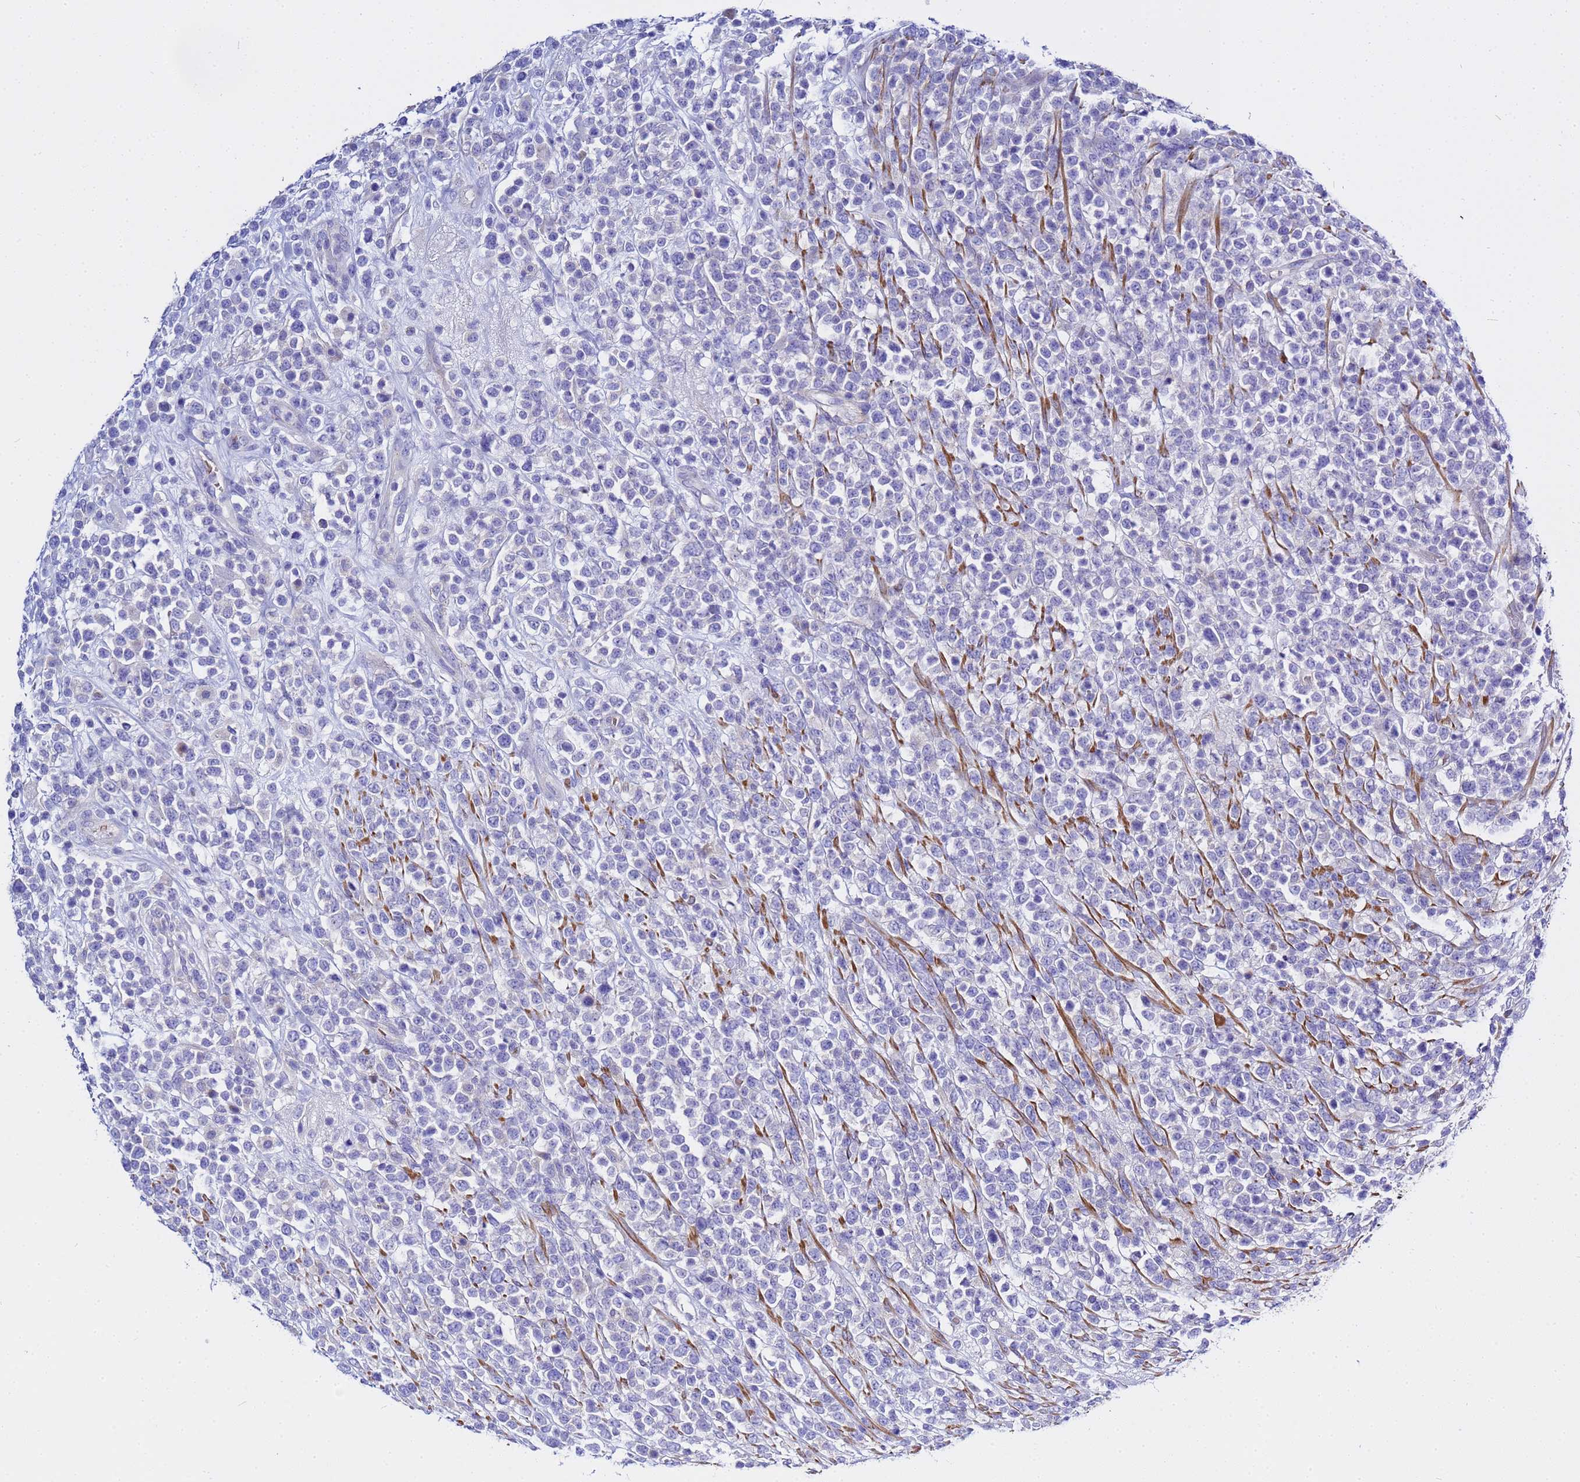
{"staining": {"intensity": "negative", "quantity": "none", "location": "none"}, "tissue": "lymphoma", "cell_type": "Tumor cells", "image_type": "cancer", "snomed": [{"axis": "morphology", "description": "Malignant lymphoma, non-Hodgkin's type, High grade"}, {"axis": "topography", "description": "Colon"}], "caption": "Immunohistochemistry (IHC) micrograph of neoplastic tissue: human high-grade malignant lymphoma, non-Hodgkin's type stained with DAB shows no significant protein positivity in tumor cells.", "gene": "USP18", "patient": {"sex": "female", "age": 53}}